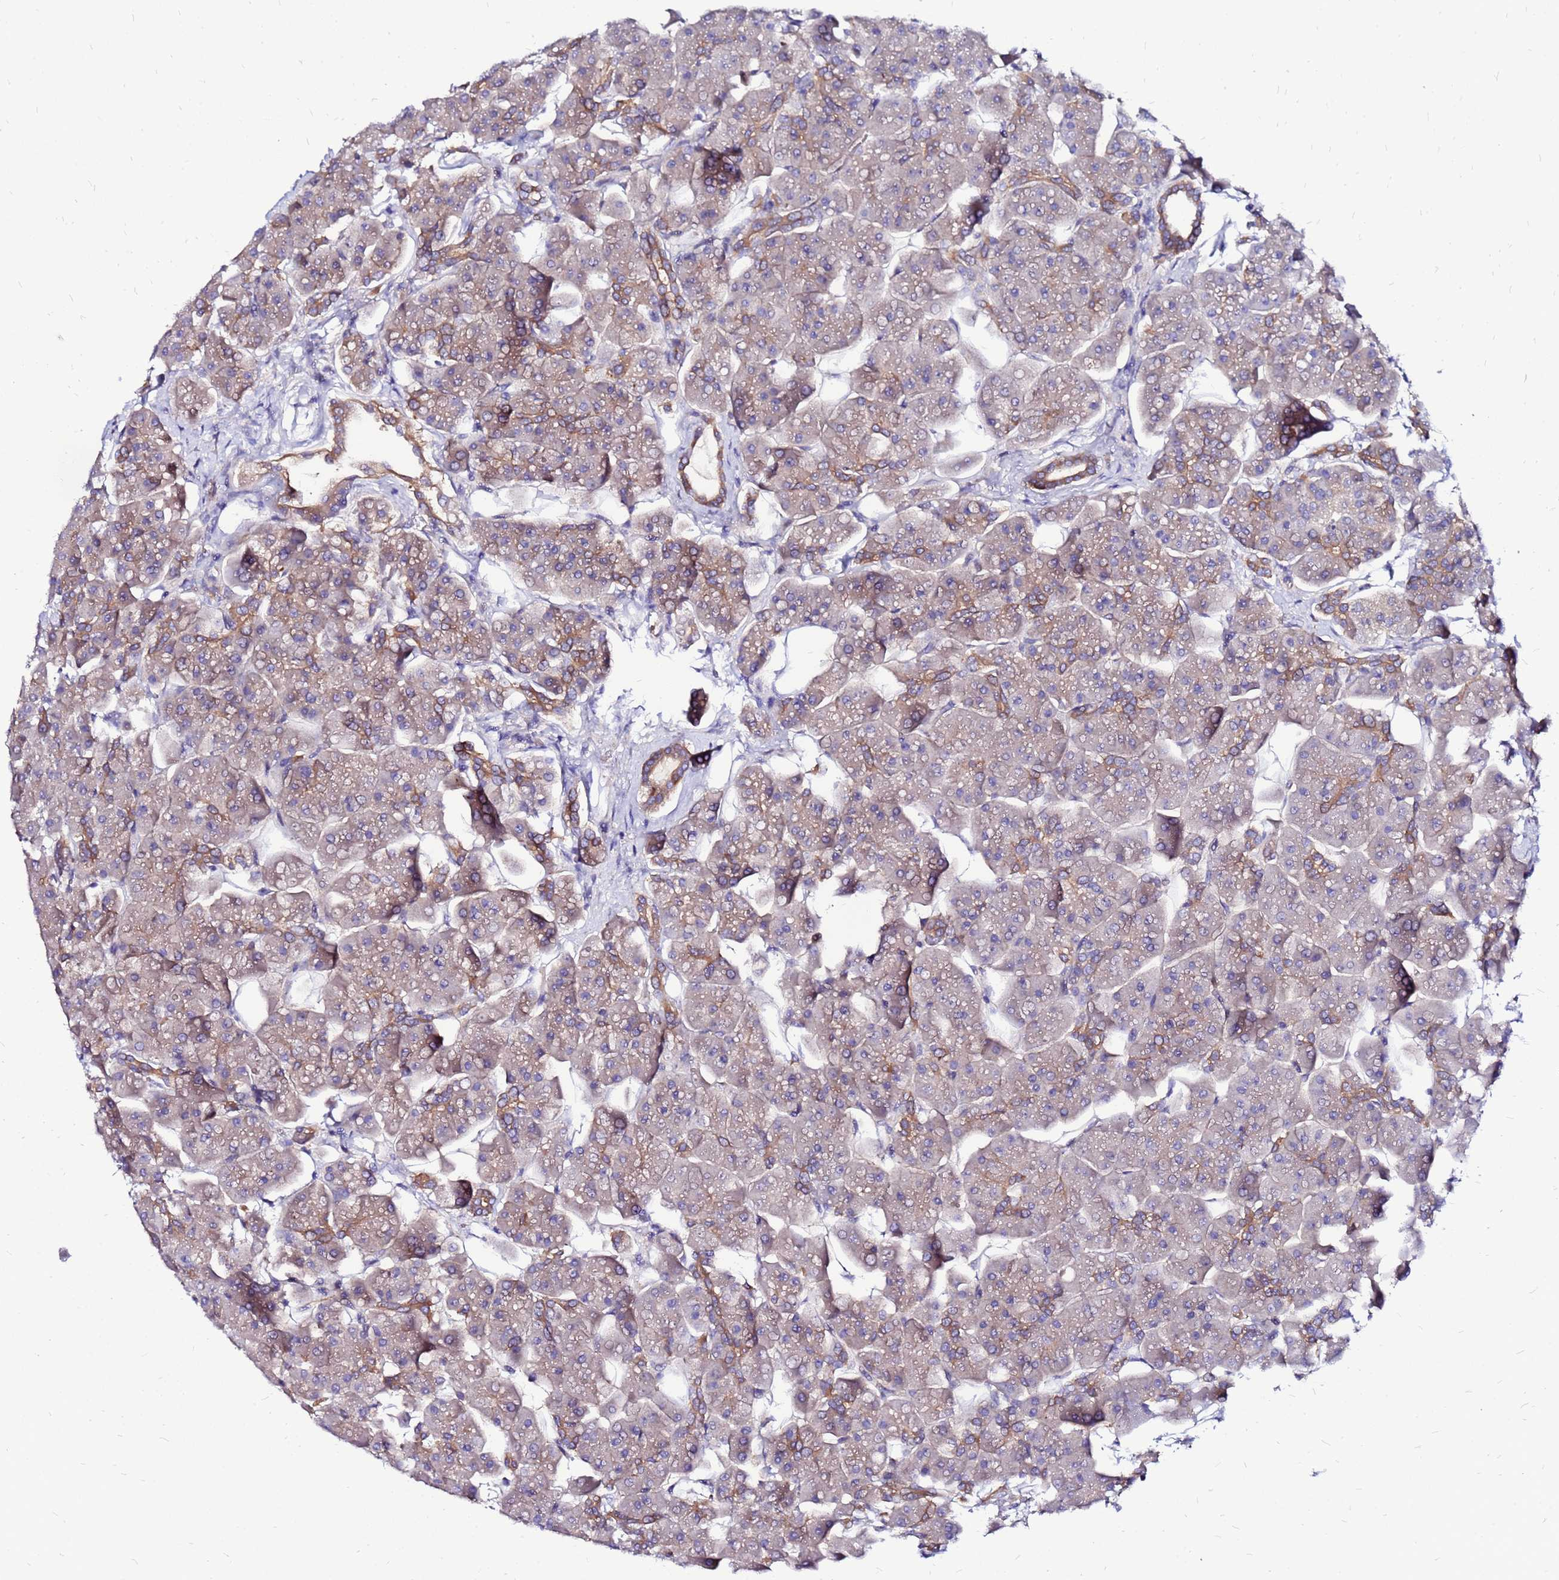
{"staining": {"intensity": "moderate", "quantity": "25%-75%", "location": "cytoplasmic/membranous"}, "tissue": "pancreas", "cell_type": "Exocrine glandular cells", "image_type": "normal", "snomed": [{"axis": "morphology", "description": "Normal tissue, NOS"}, {"axis": "topography", "description": "Pancreas"}], "caption": "Immunohistochemical staining of normal human pancreas shows 25%-75% levels of moderate cytoplasmic/membranous protein positivity in about 25%-75% of exocrine glandular cells. The staining was performed using DAB, with brown indicating positive protein expression. Nuclei are stained blue with hematoxylin.", "gene": "ARHGEF35", "patient": {"sex": "male", "age": 66}}